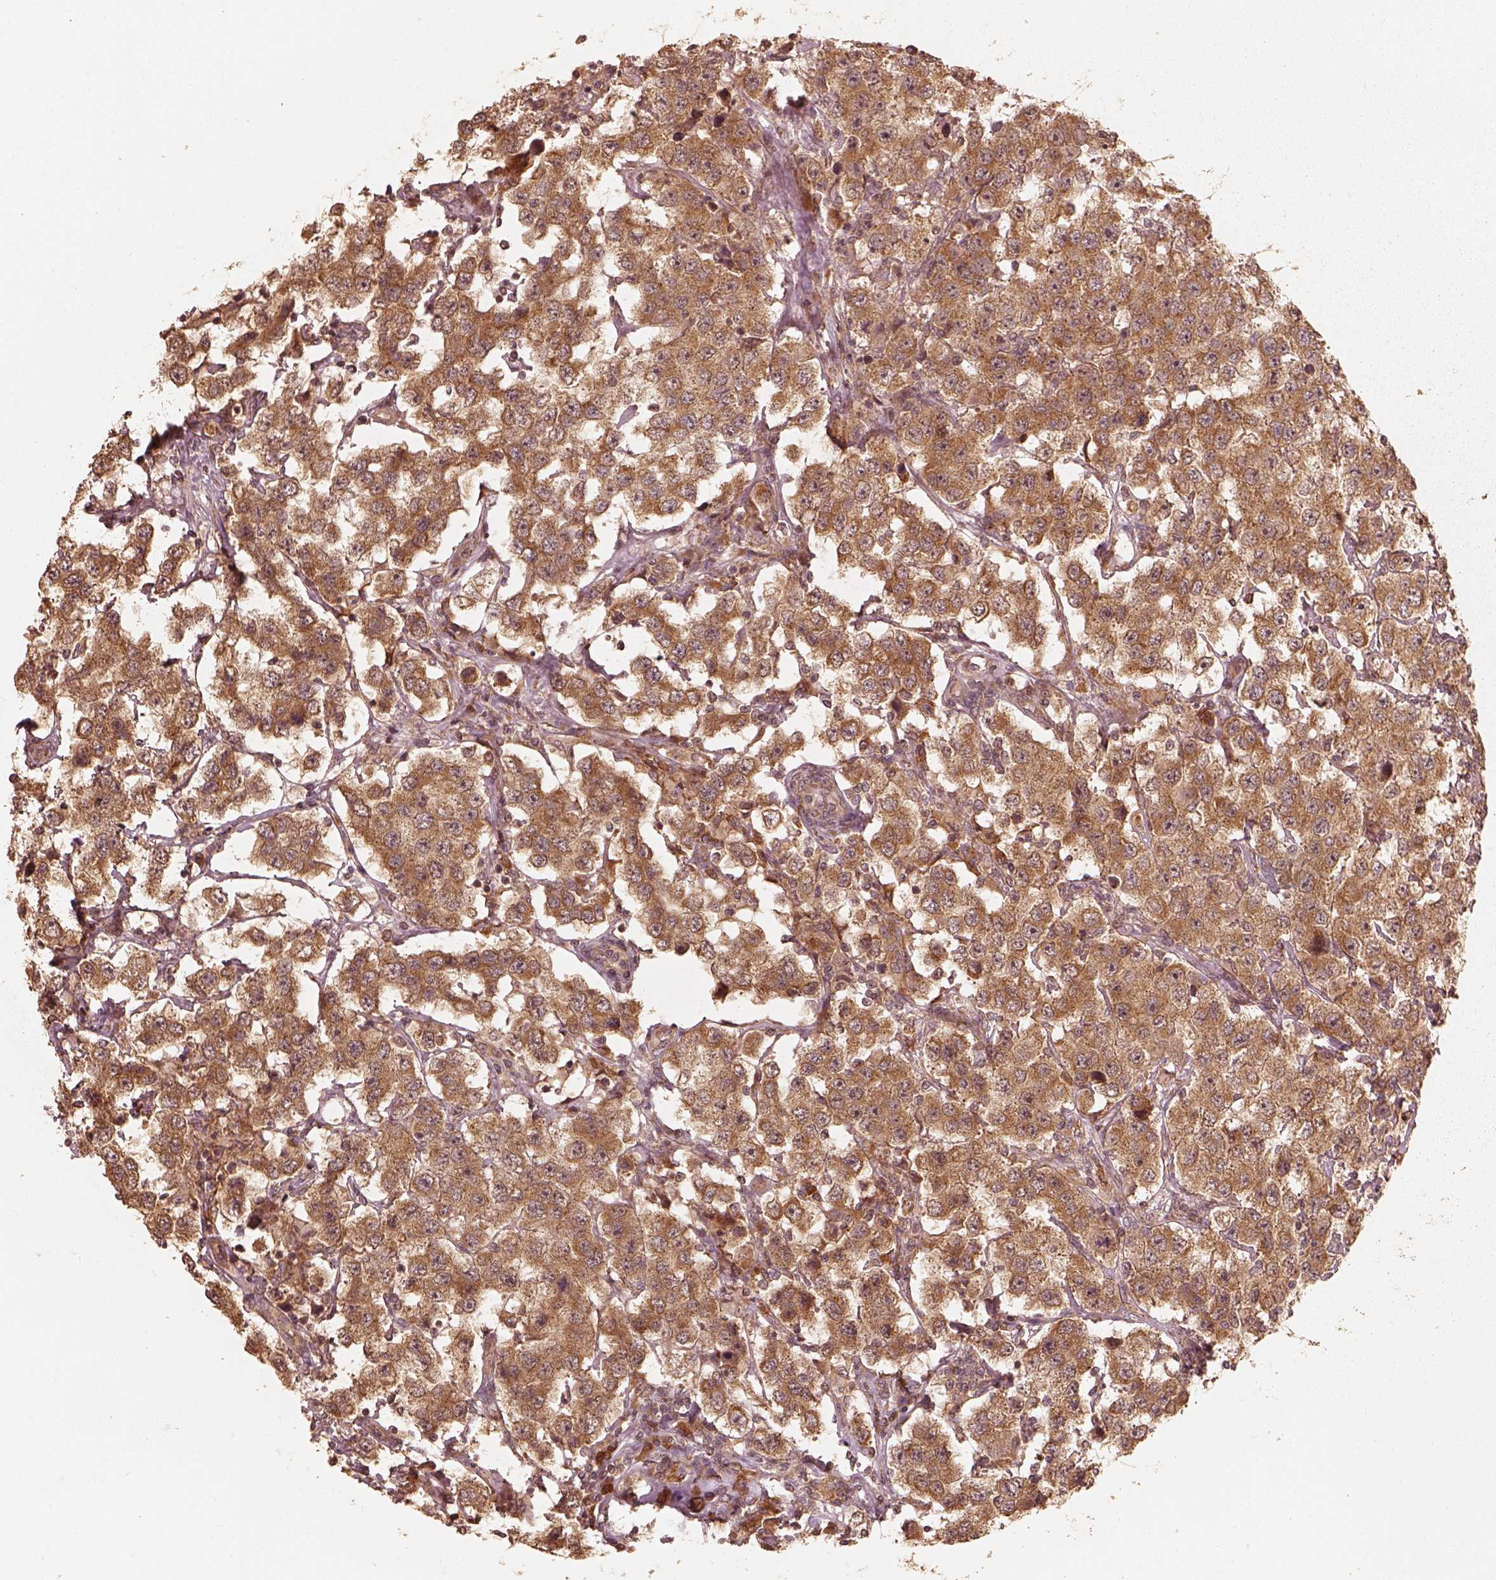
{"staining": {"intensity": "strong", "quantity": ">75%", "location": "cytoplasmic/membranous"}, "tissue": "testis cancer", "cell_type": "Tumor cells", "image_type": "cancer", "snomed": [{"axis": "morphology", "description": "Seminoma, NOS"}, {"axis": "topography", "description": "Testis"}], "caption": "IHC staining of testis cancer (seminoma), which shows high levels of strong cytoplasmic/membranous expression in approximately >75% of tumor cells indicating strong cytoplasmic/membranous protein staining. The staining was performed using DAB (brown) for protein detection and nuclei were counterstained in hematoxylin (blue).", "gene": "DNAJC25", "patient": {"sex": "male", "age": 52}}